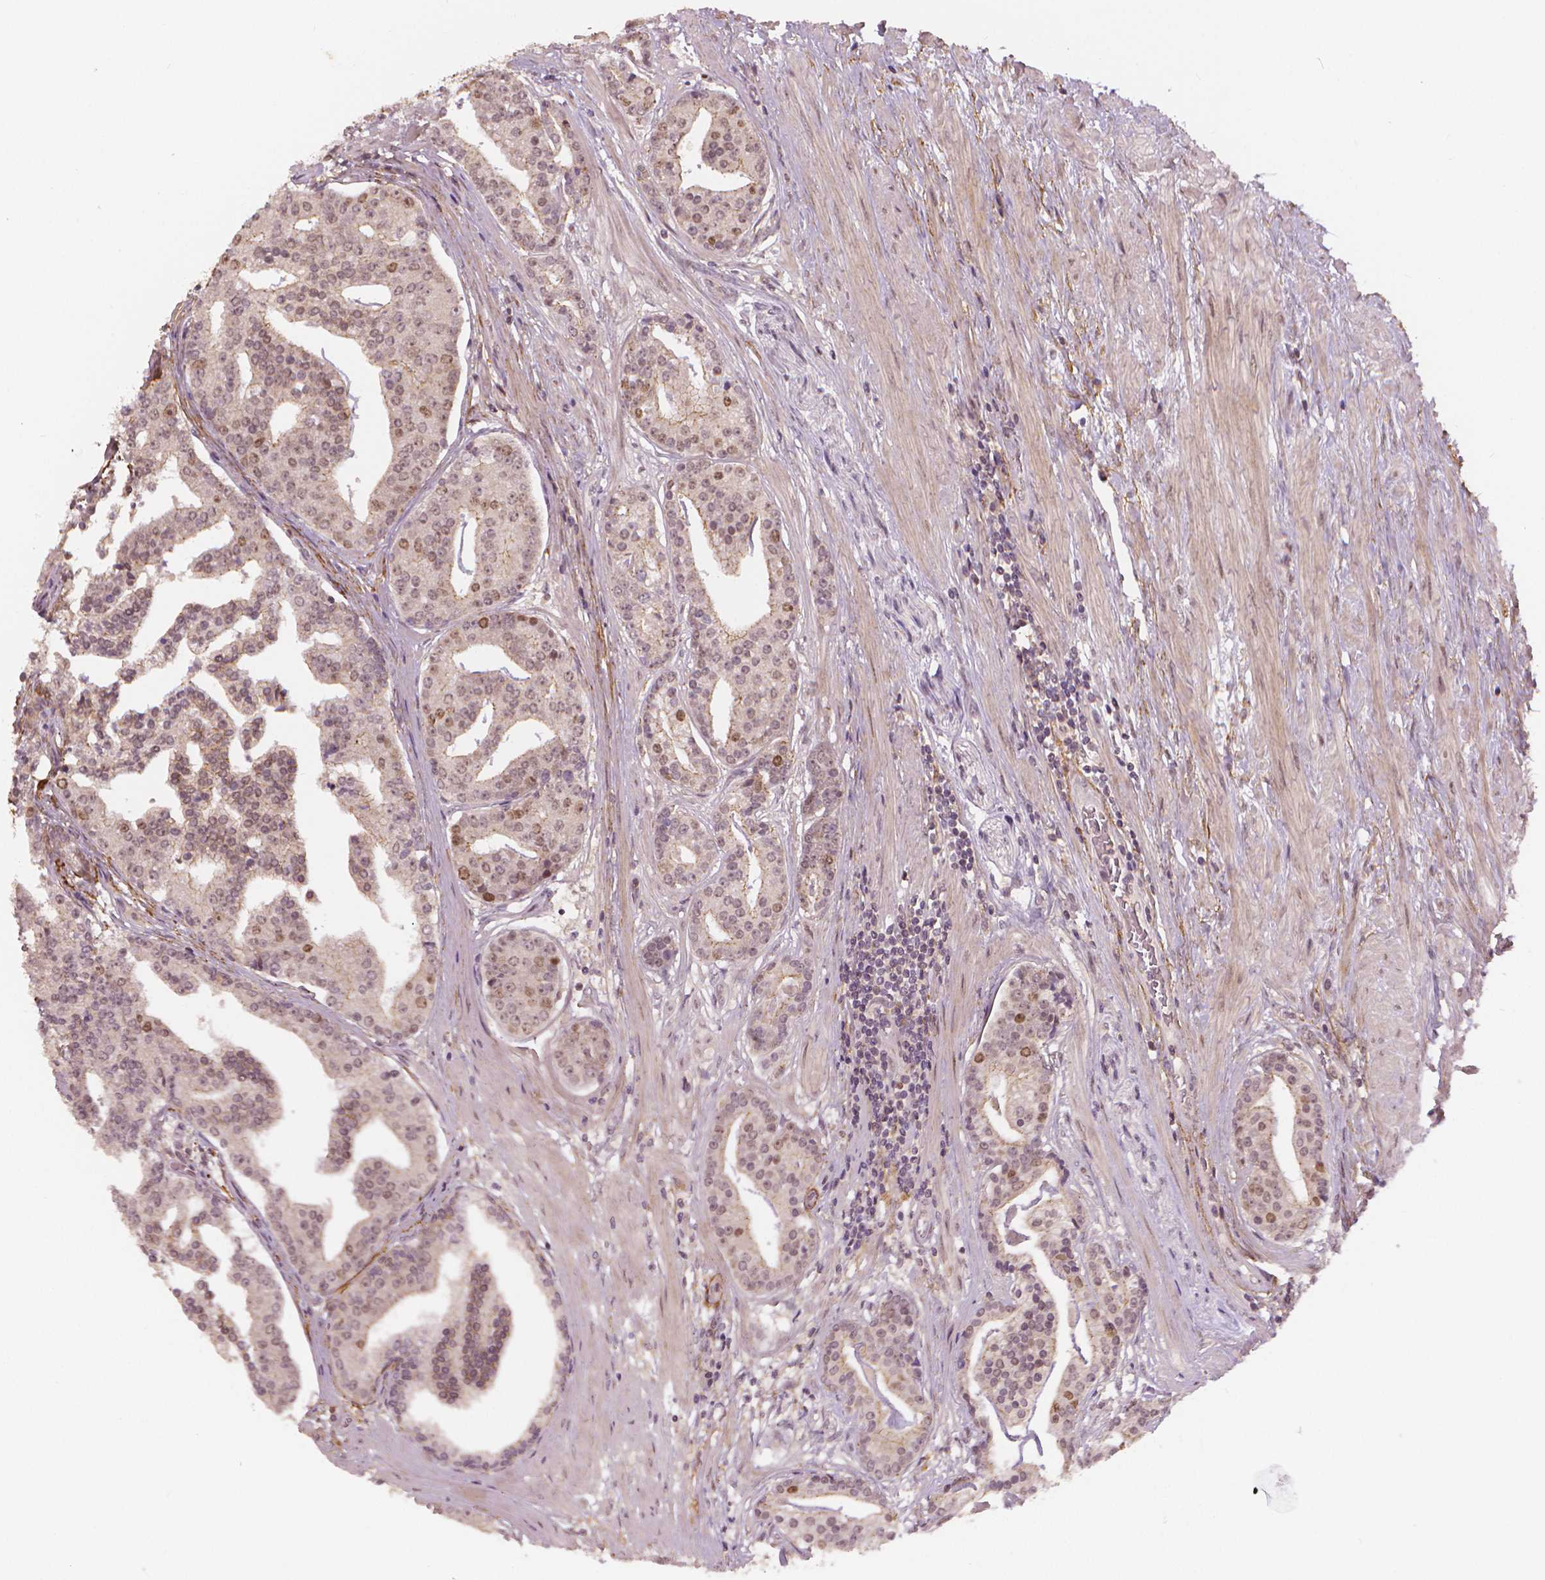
{"staining": {"intensity": "moderate", "quantity": "25%-75%", "location": "nuclear"}, "tissue": "prostate cancer", "cell_type": "Tumor cells", "image_type": "cancer", "snomed": [{"axis": "morphology", "description": "Adenocarcinoma, NOS"}, {"axis": "topography", "description": "Prostate and seminal vesicle, NOS"}, {"axis": "topography", "description": "Prostate"}], "caption": "Moderate nuclear positivity for a protein is appreciated in approximately 25%-75% of tumor cells of prostate cancer (adenocarcinoma) using immunohistochemistry.", "gene": "NSD2", "patient": {"sex": "male", "age": 44}}